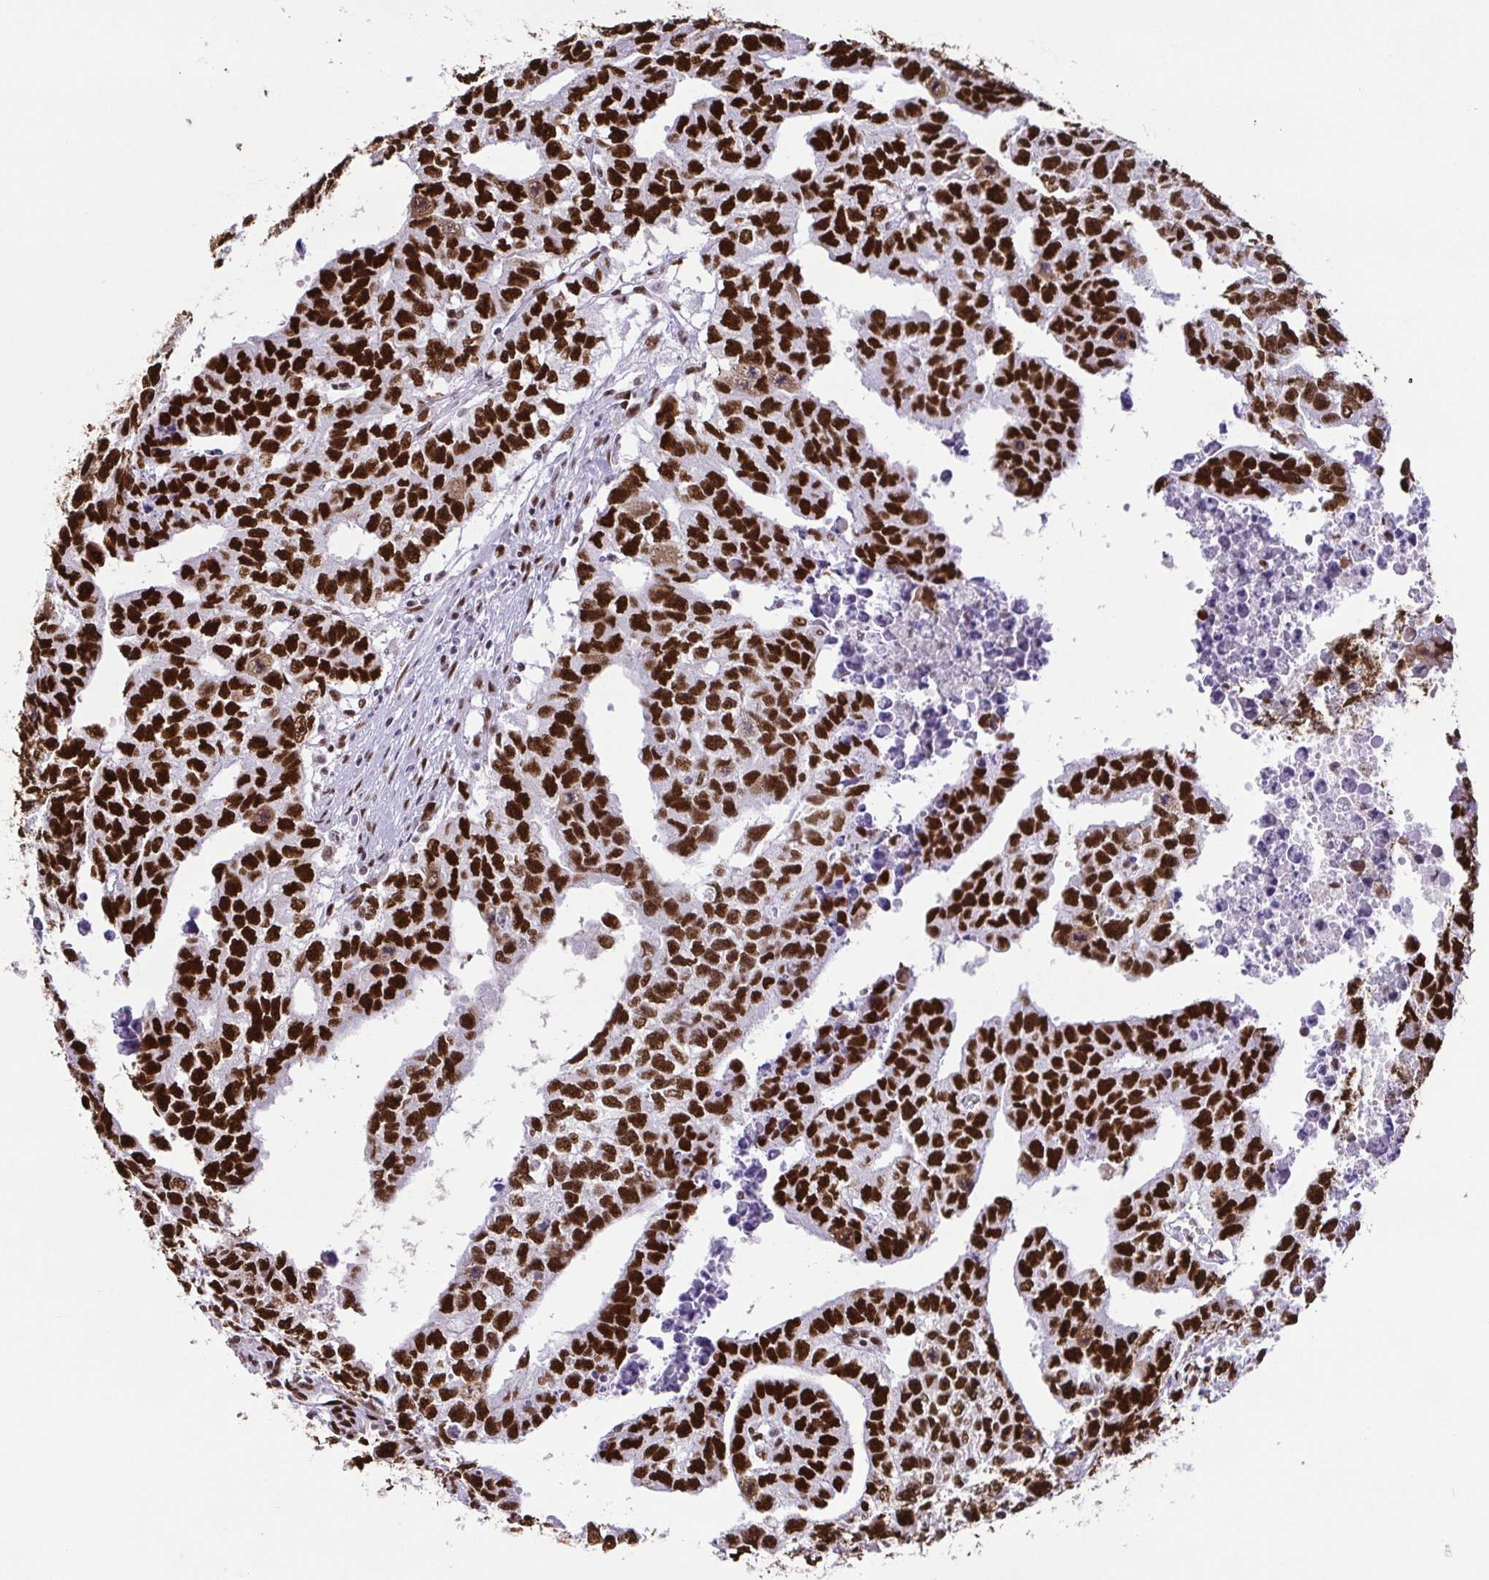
{"staining": {"intensity": "strong", "quantity": ">75%", "location": "nuclear"}, "tissue": "testis cancer", "cell_type": "Tumor cells", "image_type": "cancer", "snomed": [{"axis": "morphology", "description": "Carcinoma, Embryonal, NOS"}, {"axis": "morphology", "description": "Teratoma, malignant, NOS"}, {"axis": "topography", "description": "Testis"}], "caption": "Human testis cancer (embryonal carcinoma) stained with a brown dye exhibits strong nuclear positive positivity in approximately >75% of tumor cells.", "gene": "TRIM28", "patient": {"sex": "male", "age": 24}}